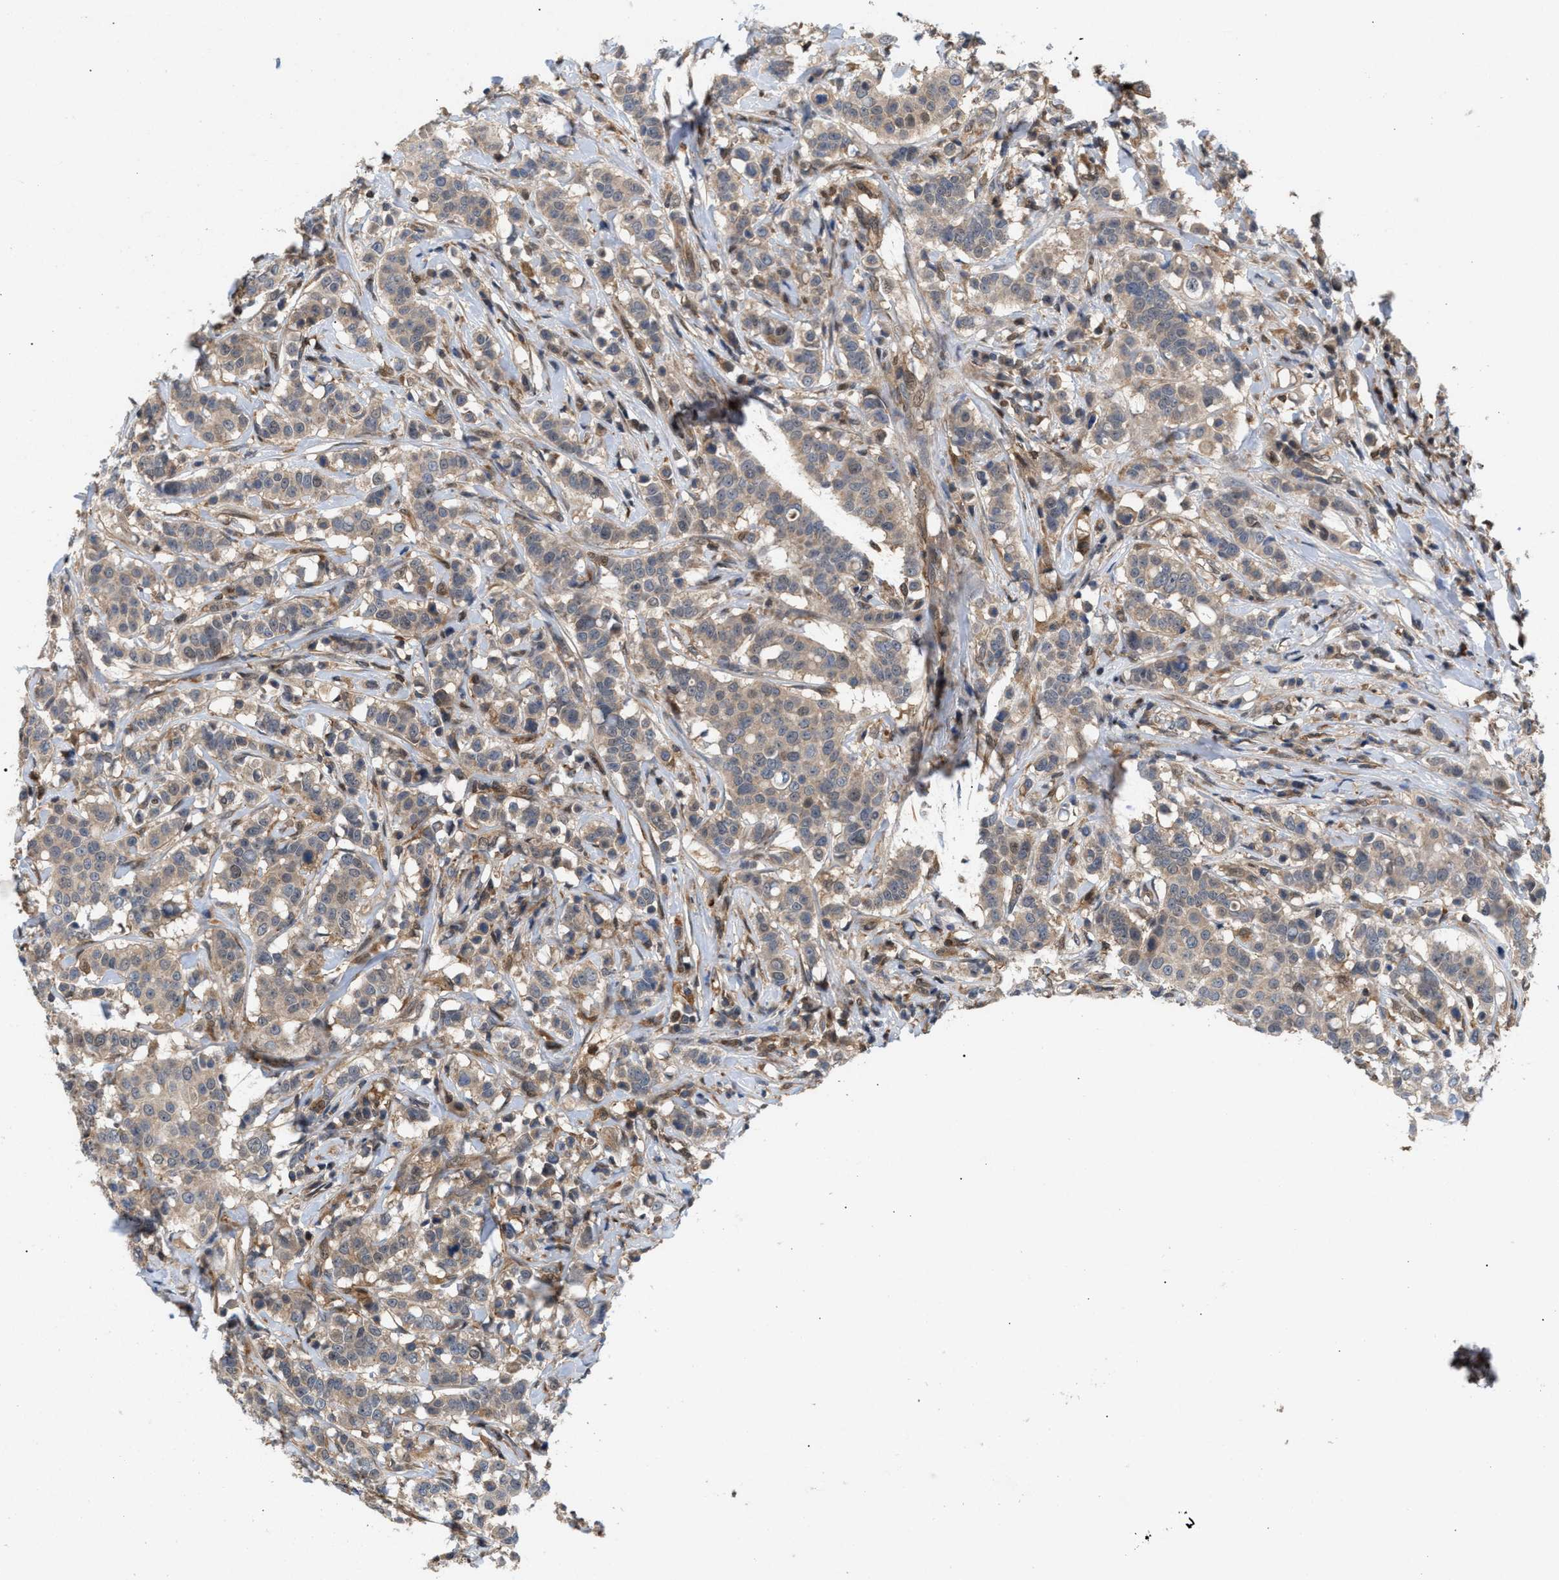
{"staining": {"intensity": "weak", "quantity": ">75%", "location": "cytoplasmic/membranous"}, "tissue": "breast cancer", "cell_type": "Tumor cells", "image_type": "cancer", "snomed": [{"axis": "morphology", "description": "Duct carcinoma"}, {"axis": "topography", "description": "Breast"}], "caption": "Immunohistochemistry (IHC) (DAB) staining of human breast intraductal carcinoma shows weak cytoplasmic/membranous protein staining in approximately >75% of tumor cells.", "gene": "GLOD4", "patient": {"sex": "female", "age": 27}}